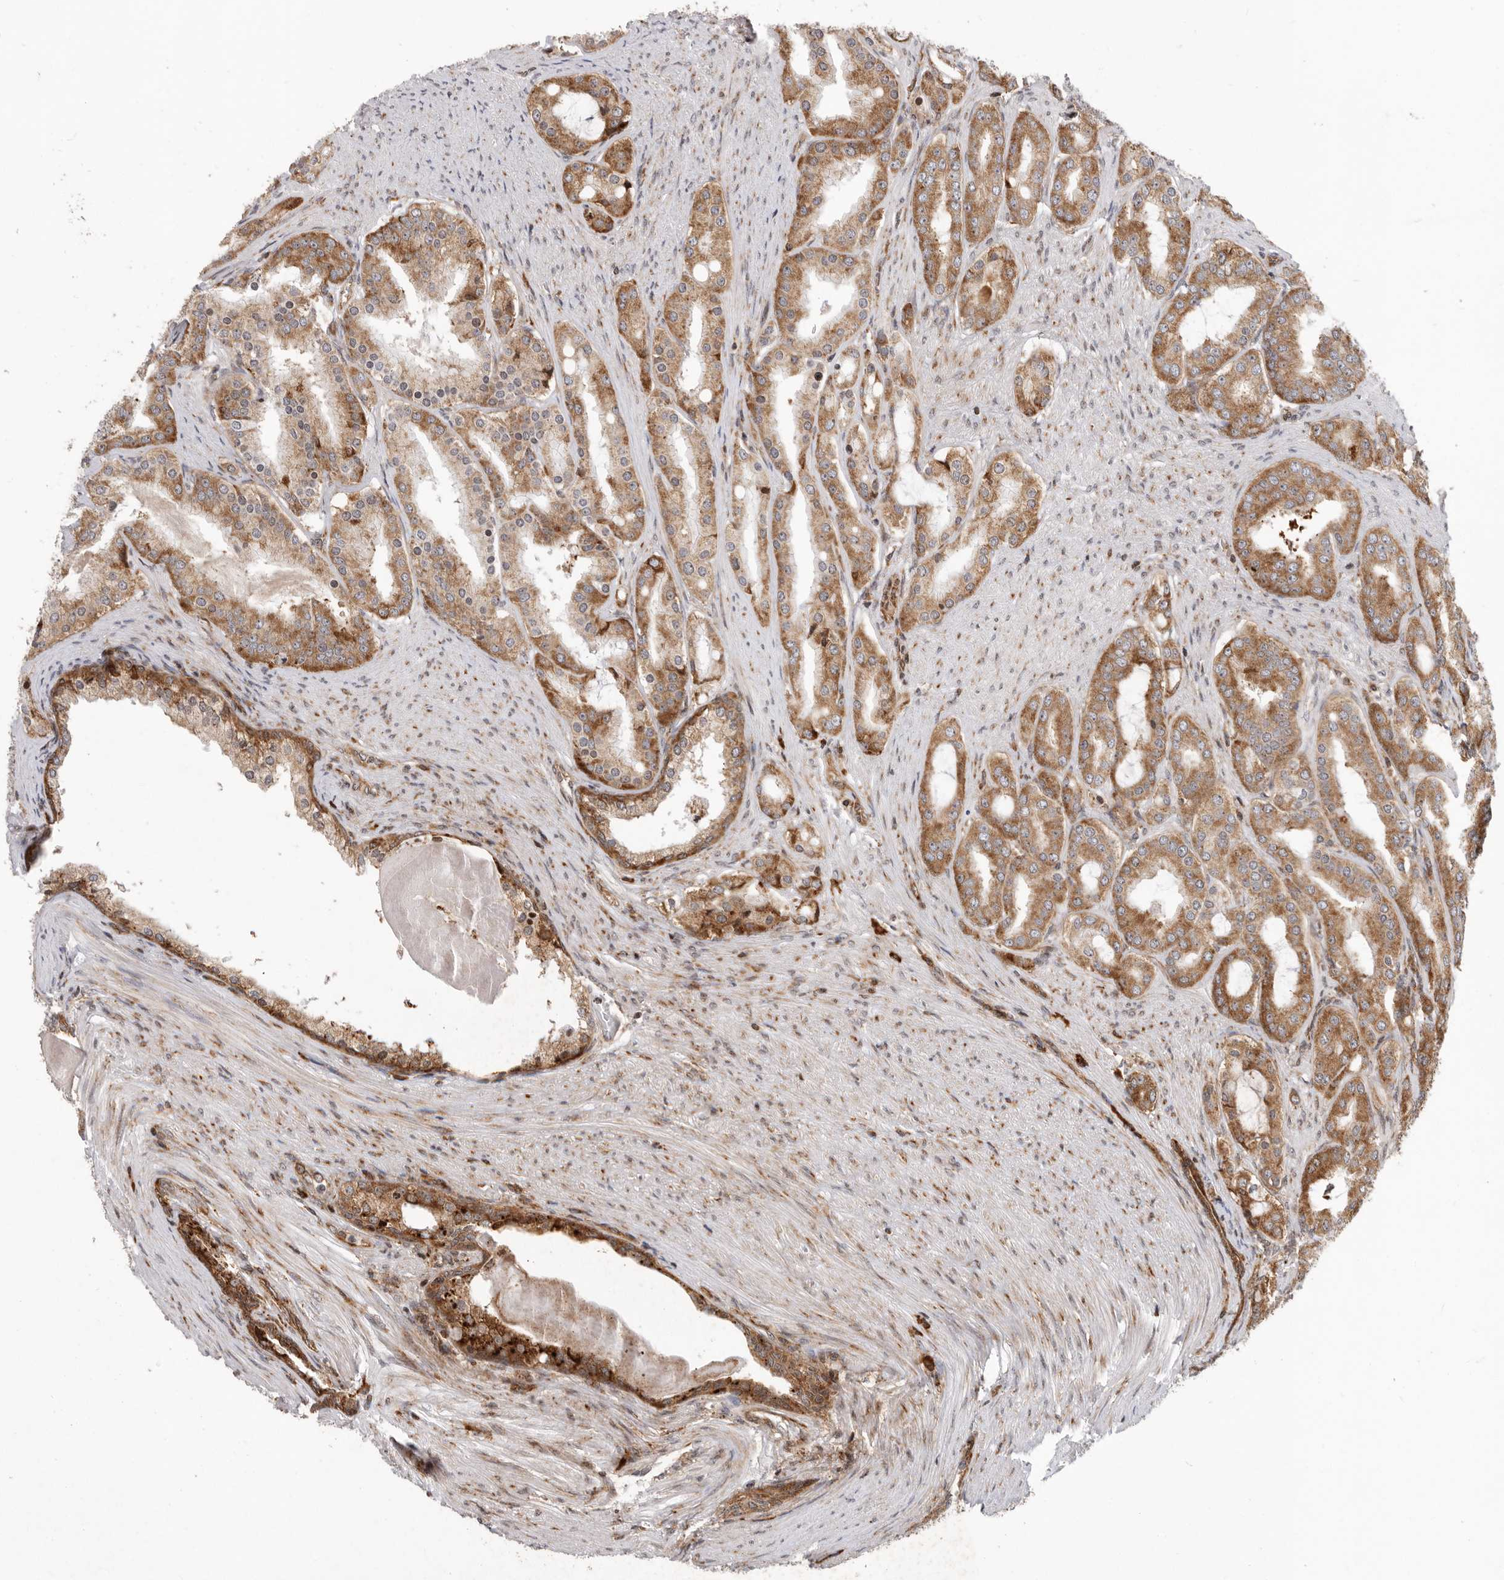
{"staining": {"intensity": "moderate", "quantity": ">75%", "location": "cytoplasmic/membranous"}, "tissue": "prostate cancer", "cell_type": "Tumor cells", "image_type": "cancer", "snomed": [{"axis": "morphology", "description": "Adenocarcinoma, High grade"}, {"axis": "topography", "description": "Prostate"}], "caption": "Tumor cells display medium levels of moderate cytoplasmic/membranous expression in approximately >75% of cells in prostate cancer.", "gene": "FZD3", "patient": {"sex": "male", "age": 60}}